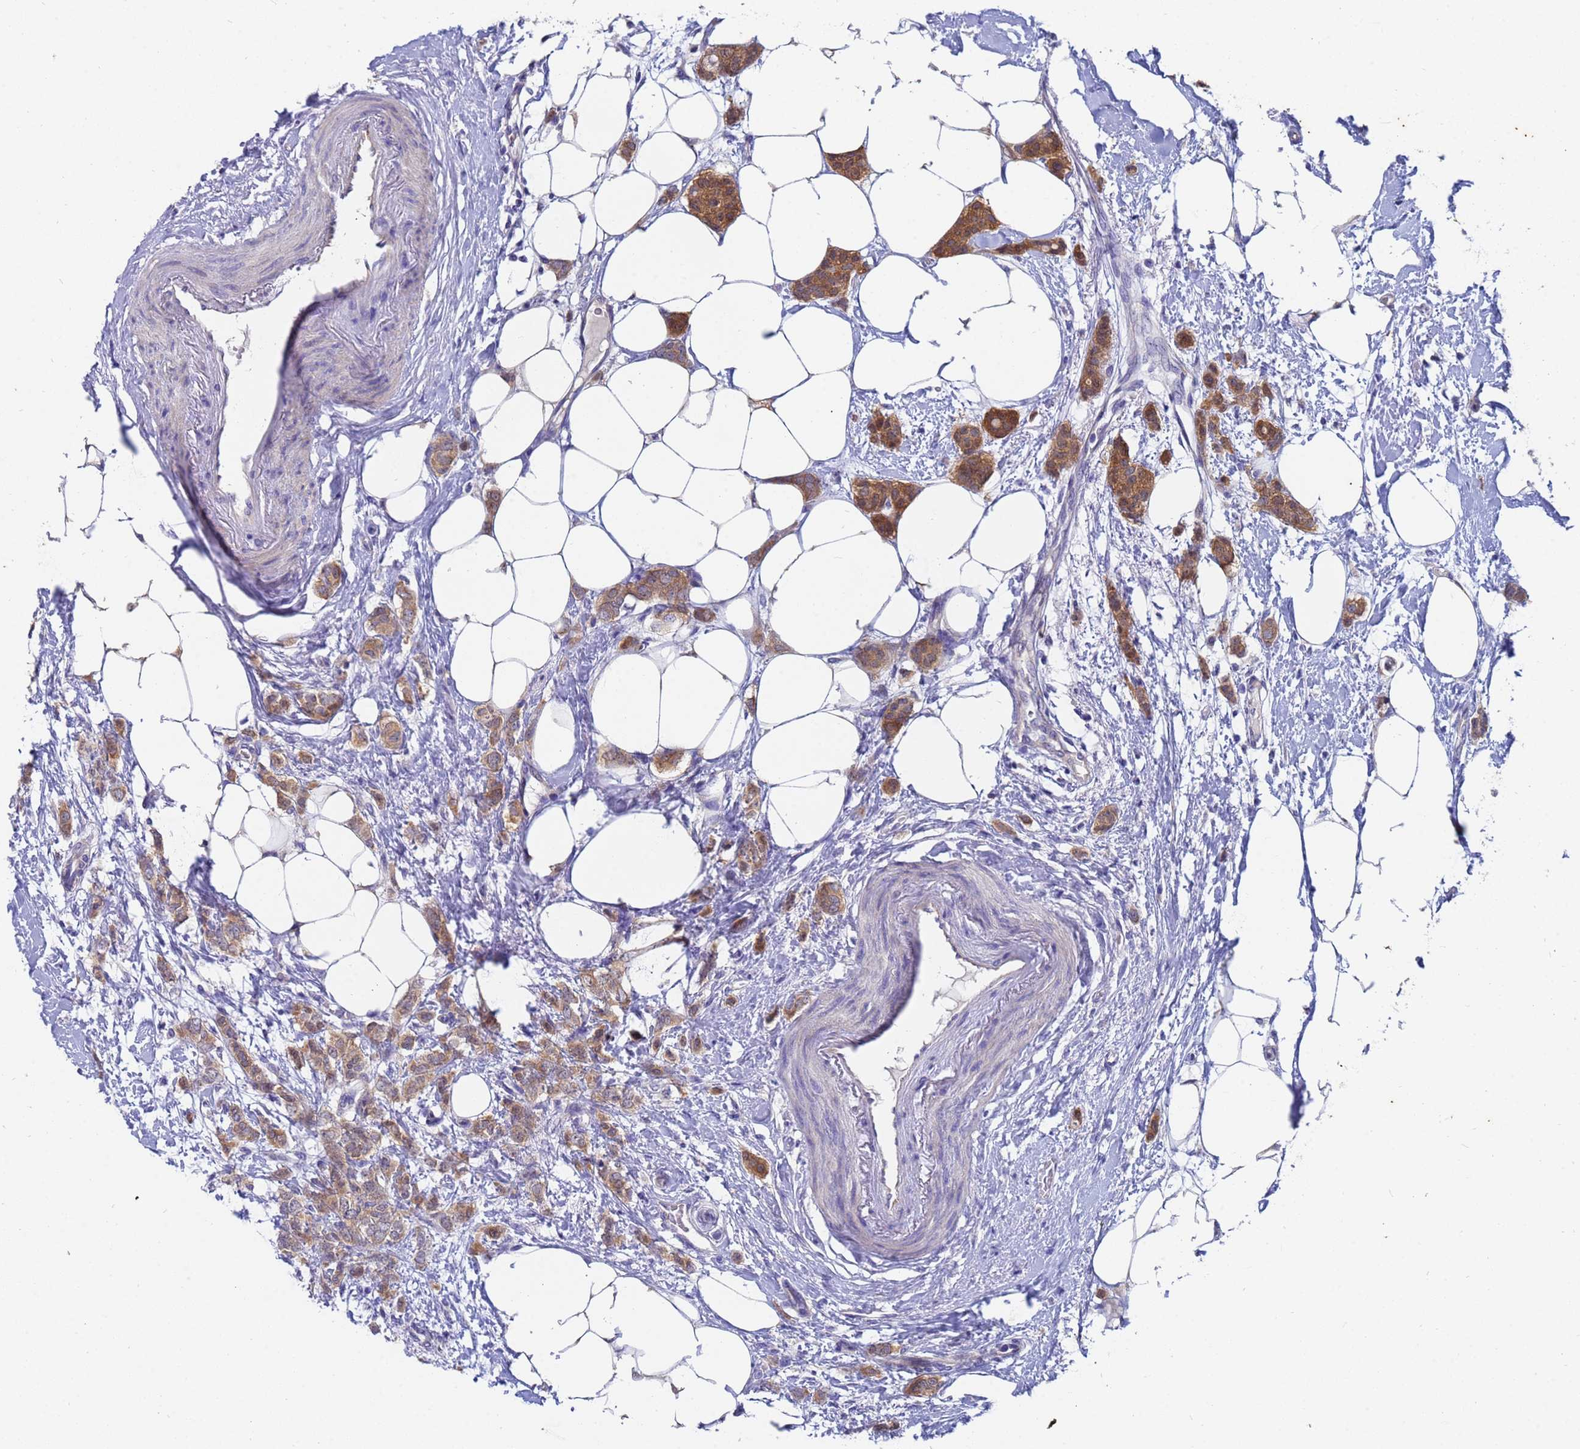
{"staining": {"intensity": "moderate", "quantity": ">75%", "location": "cytoplasmic/membranous"}, "tissue": "breast cancer", "cell_type": "Tumor cells", "image_type": "cancer", "snomed": [{"axis": "morphology", "description": "Duct carcinoma"}, {"axis": "topography", "description": "Breast"}], "caption": "The micrograph demonstrates staining of infiltrating ductal carcinoma (breast), revealing moderate cytoplasmic/membranous protein positivity (brown color) within tumor cells. The staining is performed using DAB (3,3'-diaminobenzidine) brown chromogen to label protein expression. The nuclei are counter-stained blue using hematoxylin.", "gene": "TTLL11", "patient": {"sex": "female", "age": 72}}